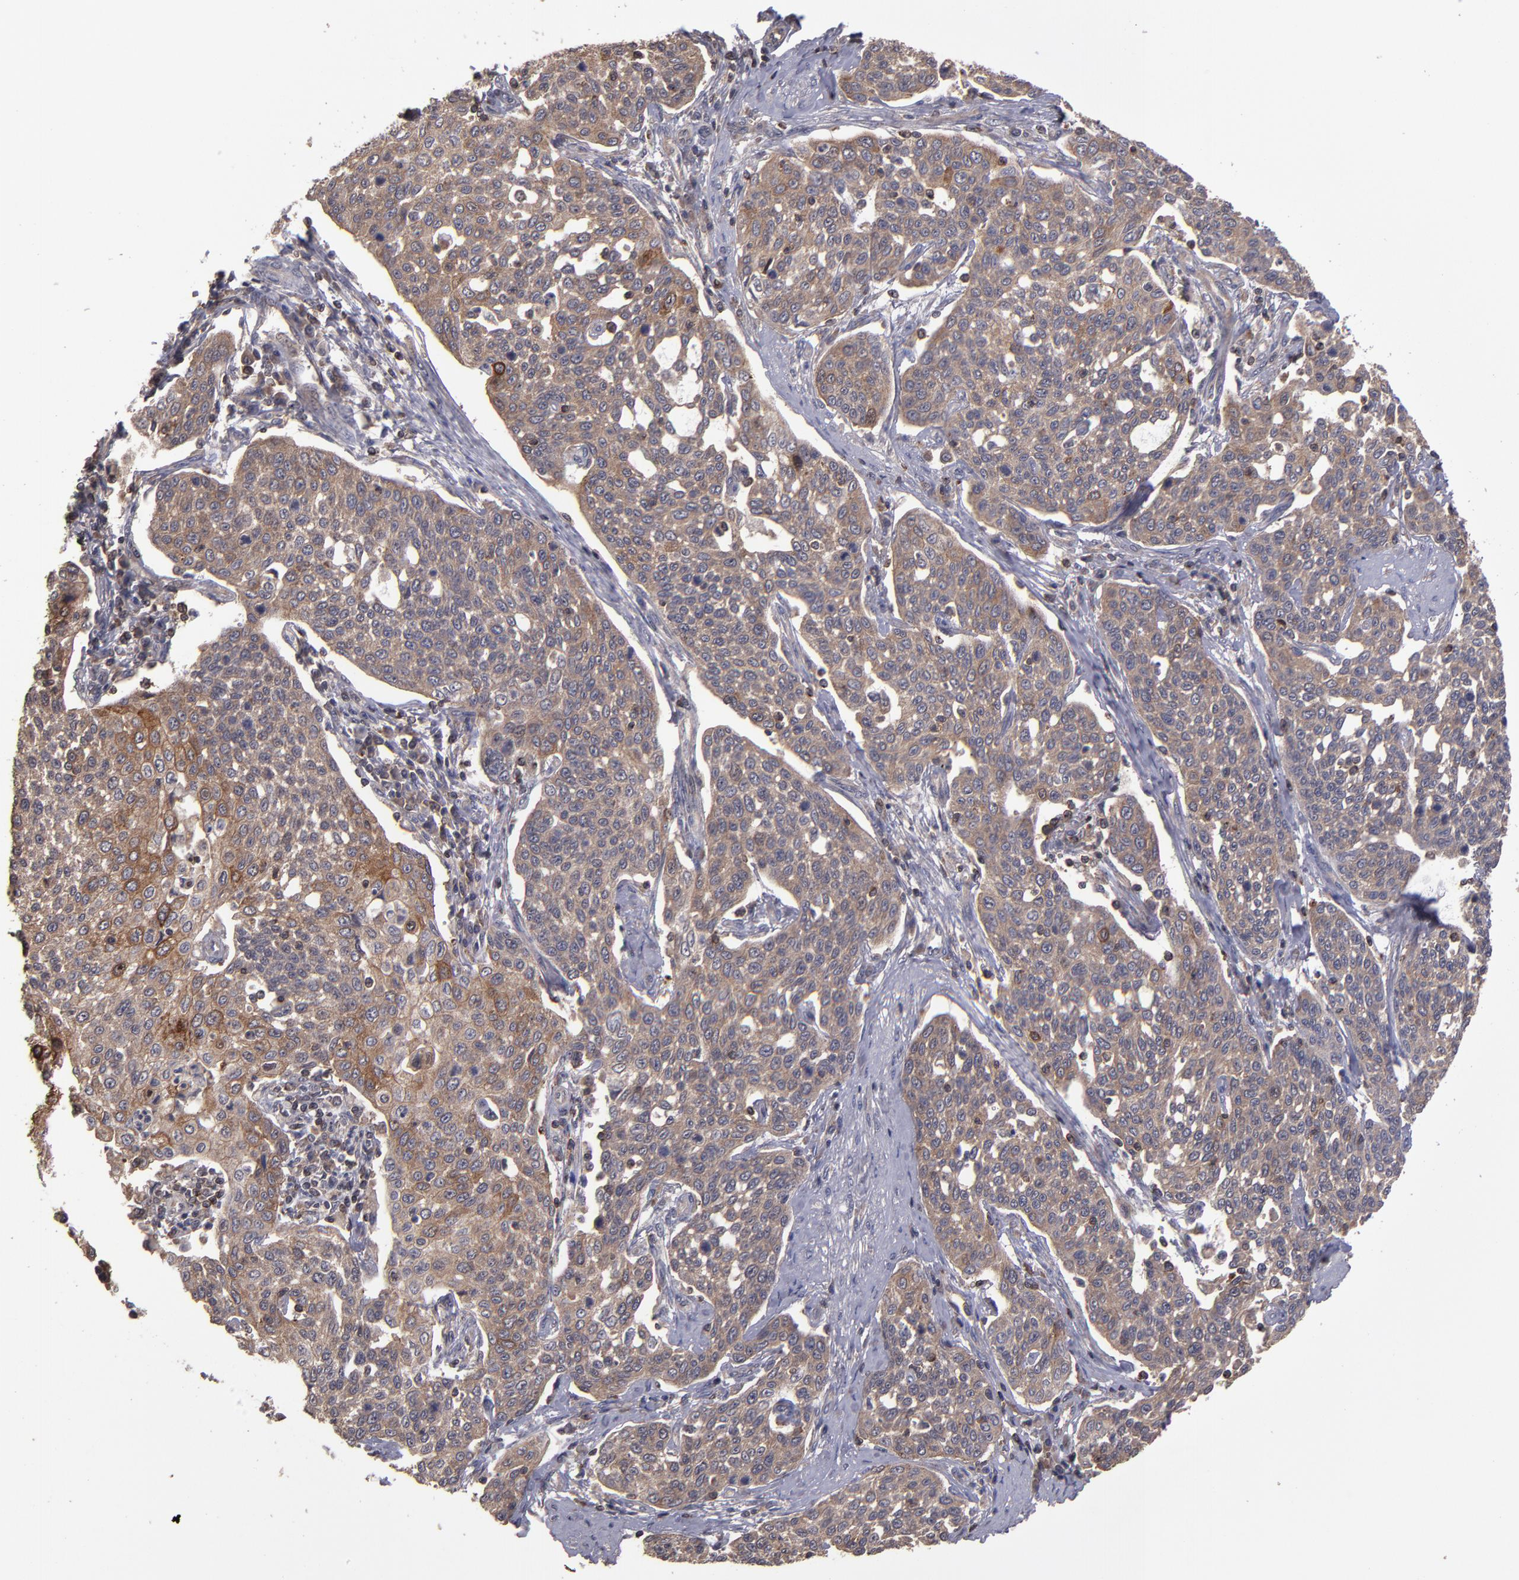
{"staining": {"intensity": "strong", "quantity": ">75%", "location": "cytoplasmic/membranous"}, "tissue": "cervical cancer", "cell_type": "Tumor cells", "image_type": "cancer", "snomed": [{"axis": "morphology", "description": "Squamous cell carcinoma, NOS"}, {"axis": "topography", "description": "Cervix"}], "caption": "This photomicrograph shows cervical cancer stained with immunohistochemistry (IHC) to label a protein in brown. The cytoplasmic/membranous of tumor cells show strong positivity for the protein. Nuclei are counter-stained blue.", "gene": "NF2", "patient": {"sex": "female", "age": 34}}